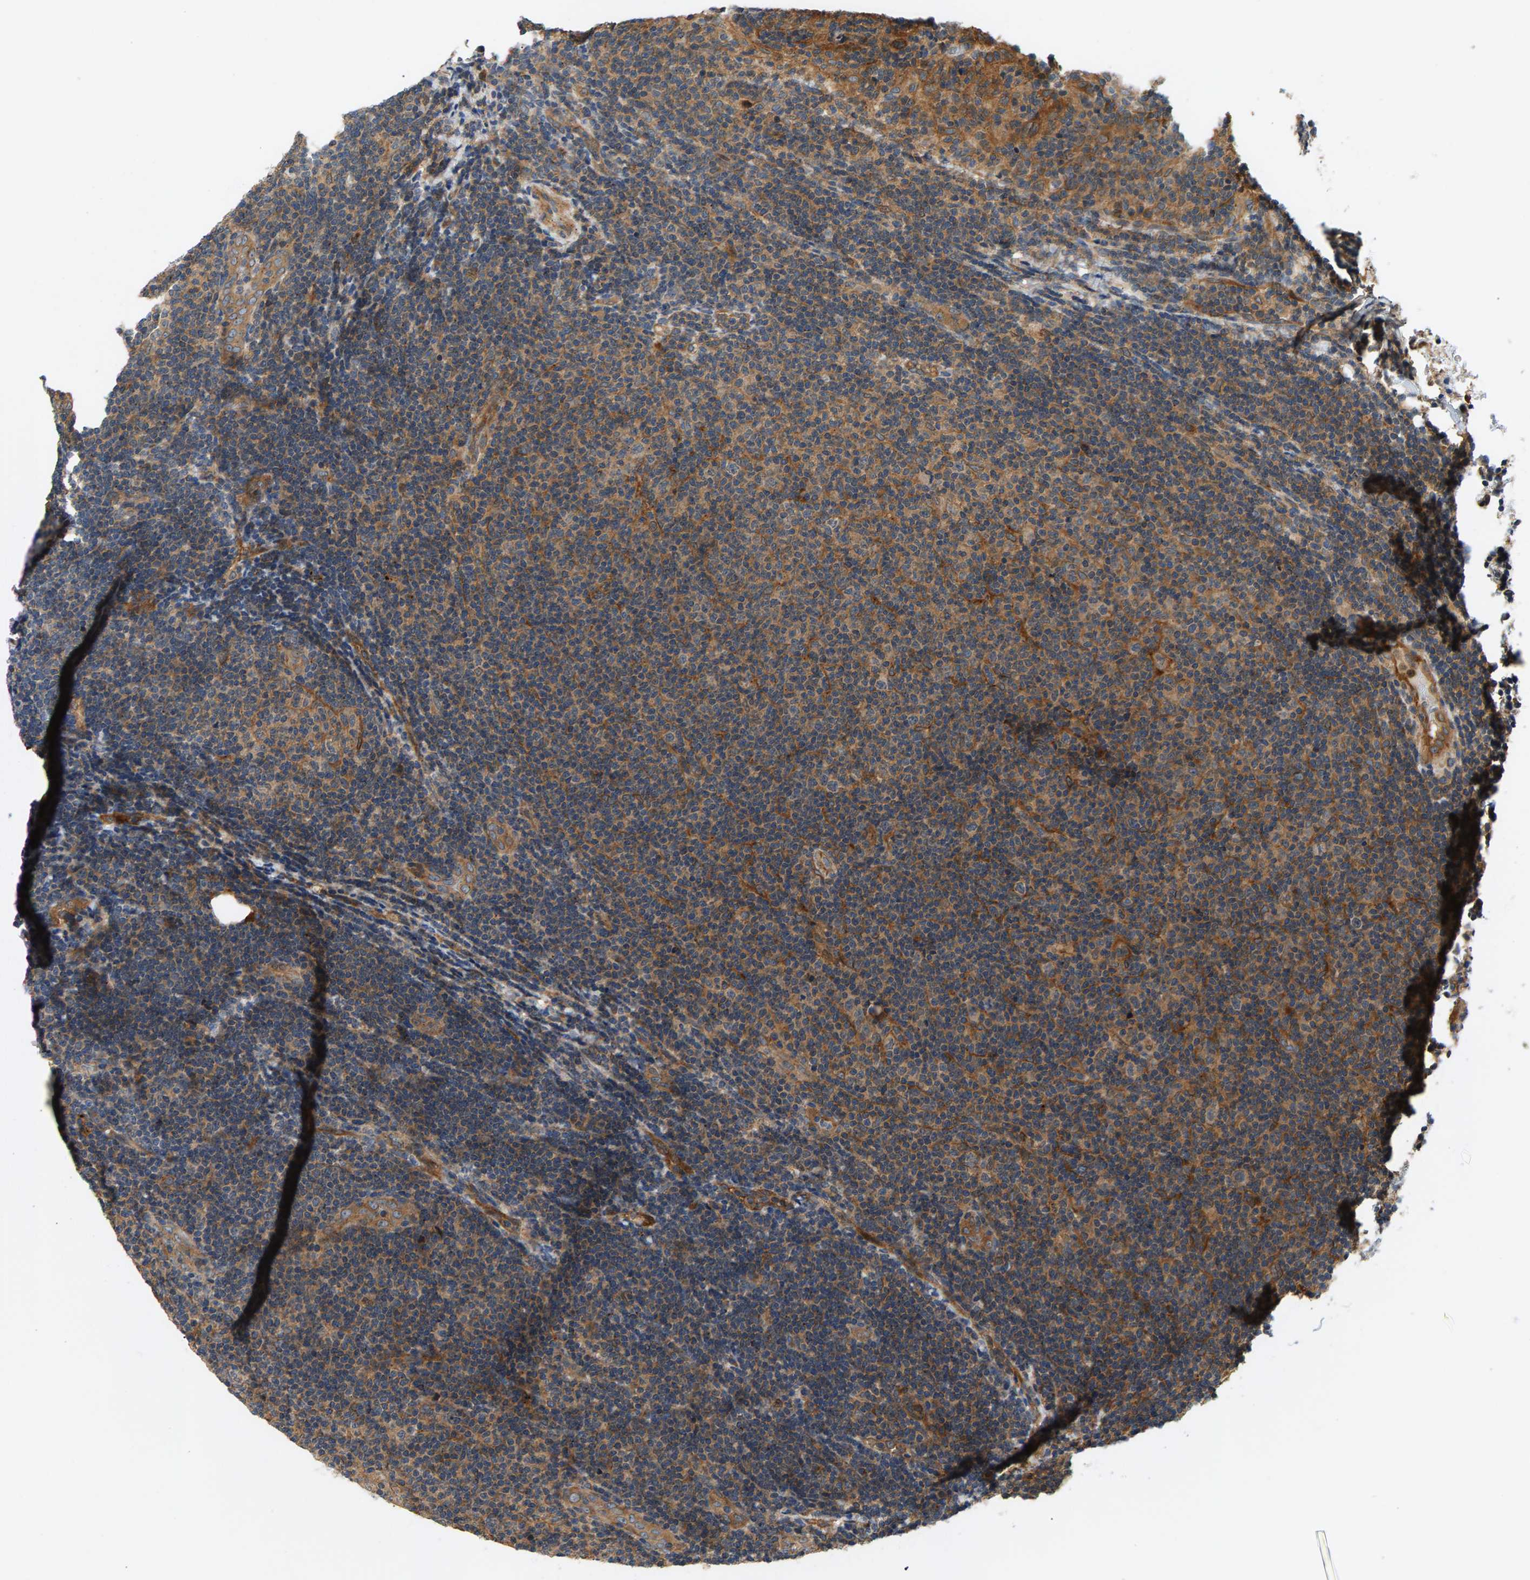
{"staining": {"intensity": "weak", "quantity": "25%-75%", "location": "cytoplasmic/membranous"}, "tissue": "lymphoma", "cell_type": "Tumor cells", "image_type": "cancer", "snomed": [{"axis": "morphology", "description": "Malignant lymphoma, non-Hodgkin's type, Low grade"}, {"axis": "topography", "description": "Lymph node"}], "caption": "IHC image of lymphoma stained for a protein (brown), which reveals low levels of weak cytoplasmic/membranous staining in approximately 25%-75% of tumor cells.", "gene": "MAP2K5", "patient": {"sex": "male", "age": 83}}